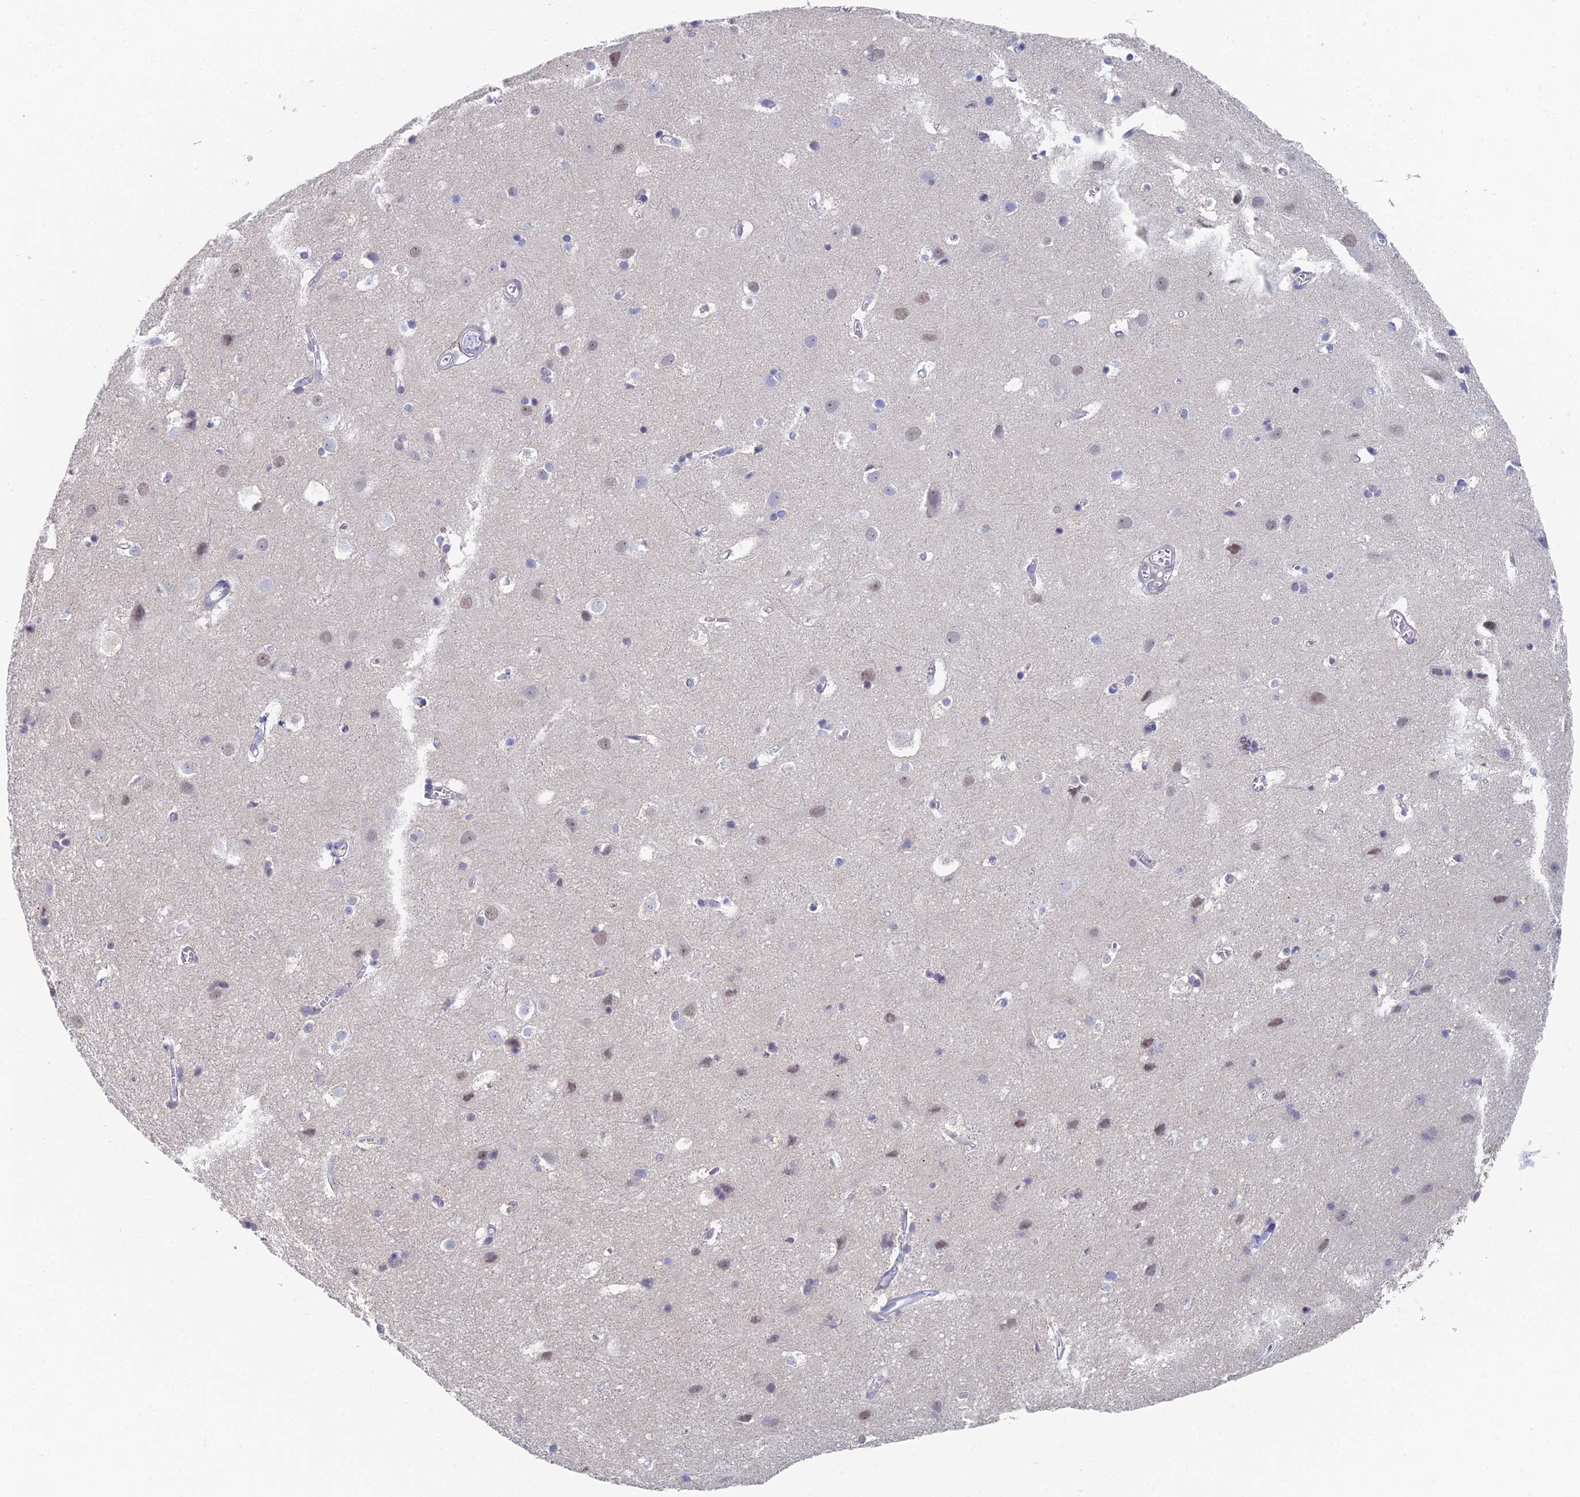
{"staining": {"intensity": "negative", "quantity": "none", "location": "none"}, "tissue": "cerebral cortex", "cell_type": "Endothelial cells", "image_type": "normal", "snomed": [{"axis": "morphology", "description": "Normal tissue, NOS"}, {"axis": "topography", "description": "Cerebral cortex"}], "caption": "High power microscopy micrograph of an IHC micrograph of unremarkable cerebral cortex, revealing no significant staining in endothelial cells.", "gene": "MCM2", "patient": {"sex": "male", "age": 54}}